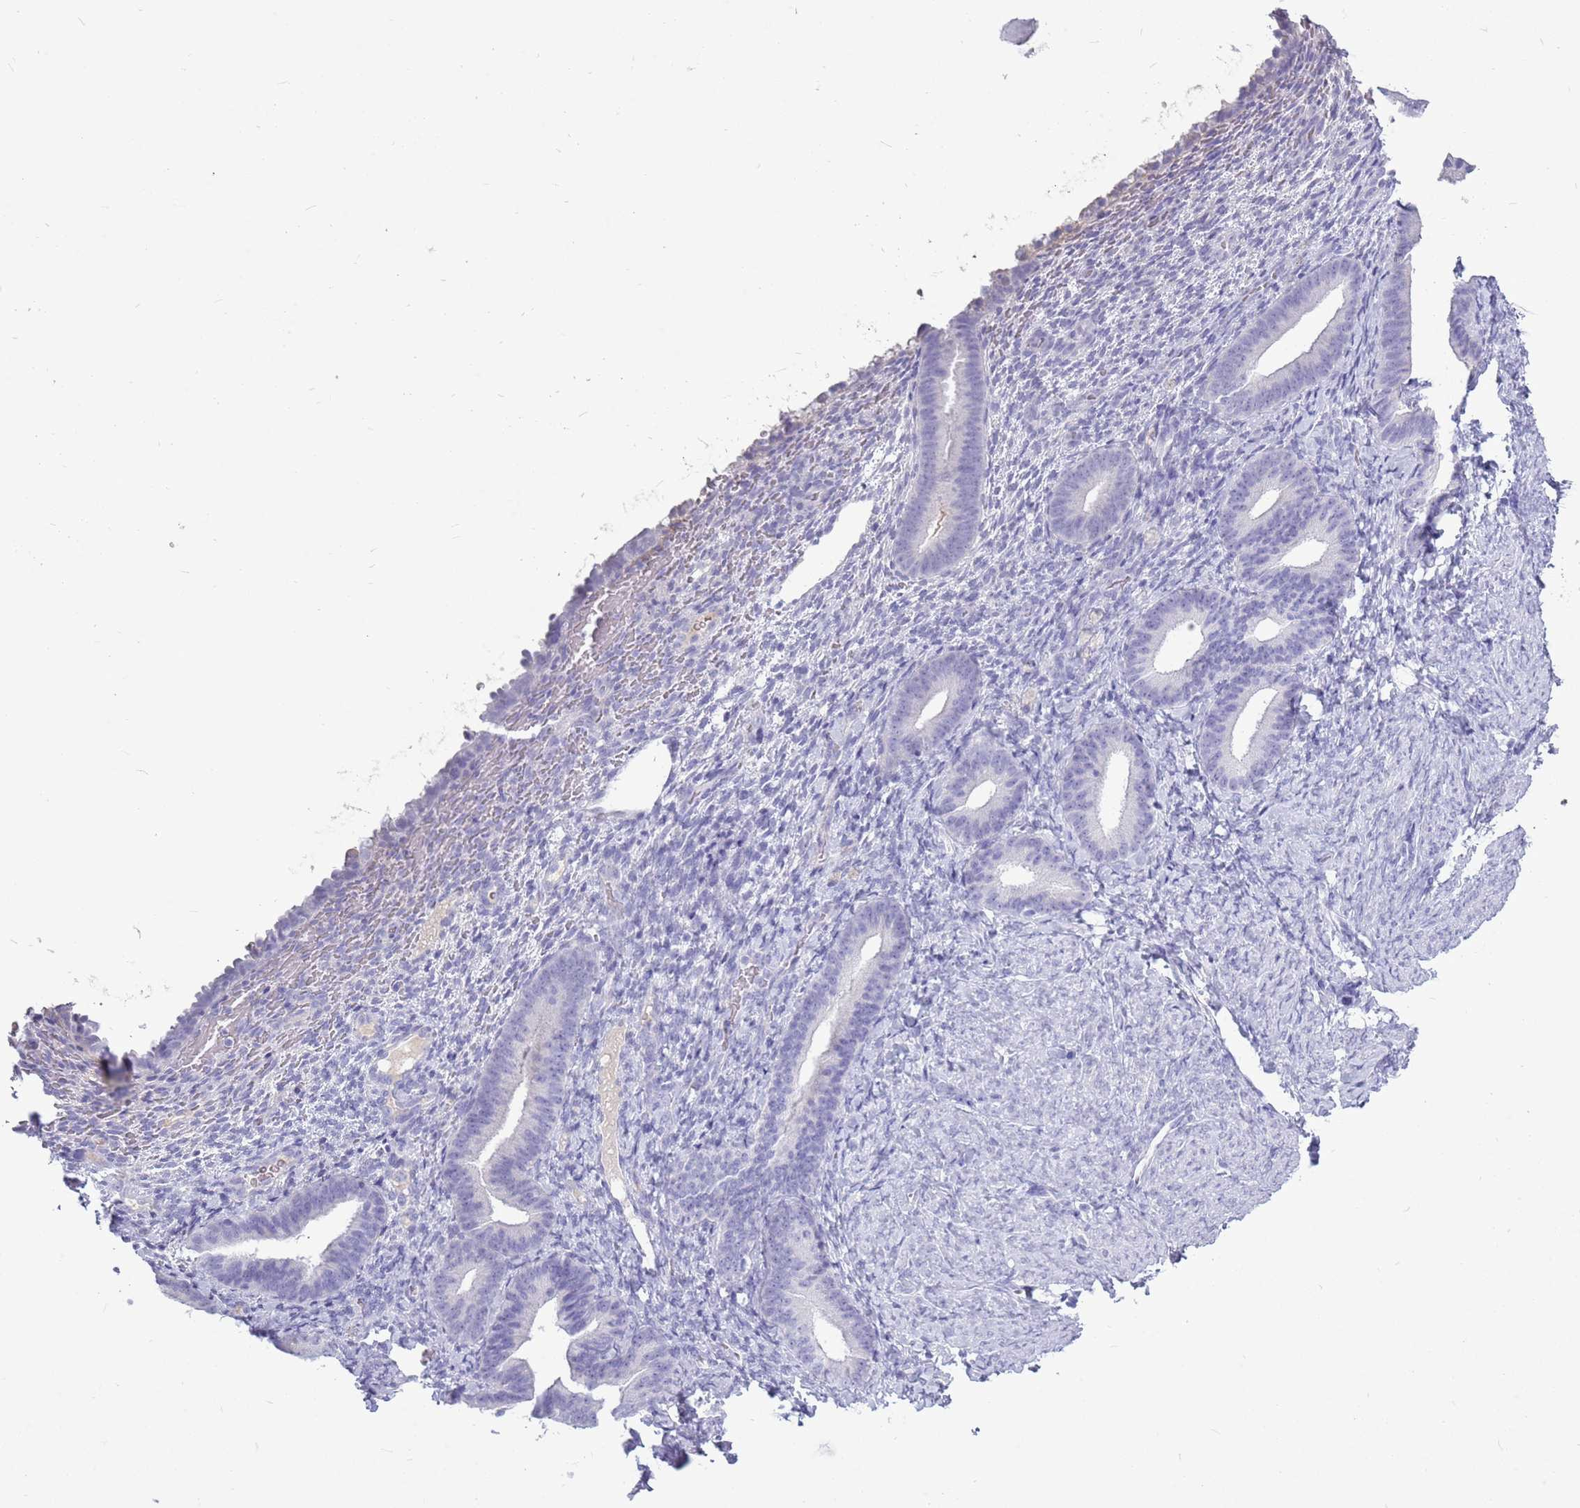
{"staining": {"intensity": "negative", "quantity": "none", "location": "none"}, "tissue": "endometrium", "cell_type": "Cells in endometrial stroma", "image_type": "normal", "snomed": [{"axis": "morphology", "description": "Normal tissue, NOS"}, {"axis": "topography", "description": "Endometrium"}], "caption": "High magnification brightfield microscopy of normal endometrium stained with DAB (brown) and counterstained with hematoxylin (blue): cells in endometrial stroma show no significant expression. (DAB immunohistochemistry (IHC) with hematoxylin counter stain).", "gene": "ZNF425", "patient": {"sex": "female", "age": 65}}